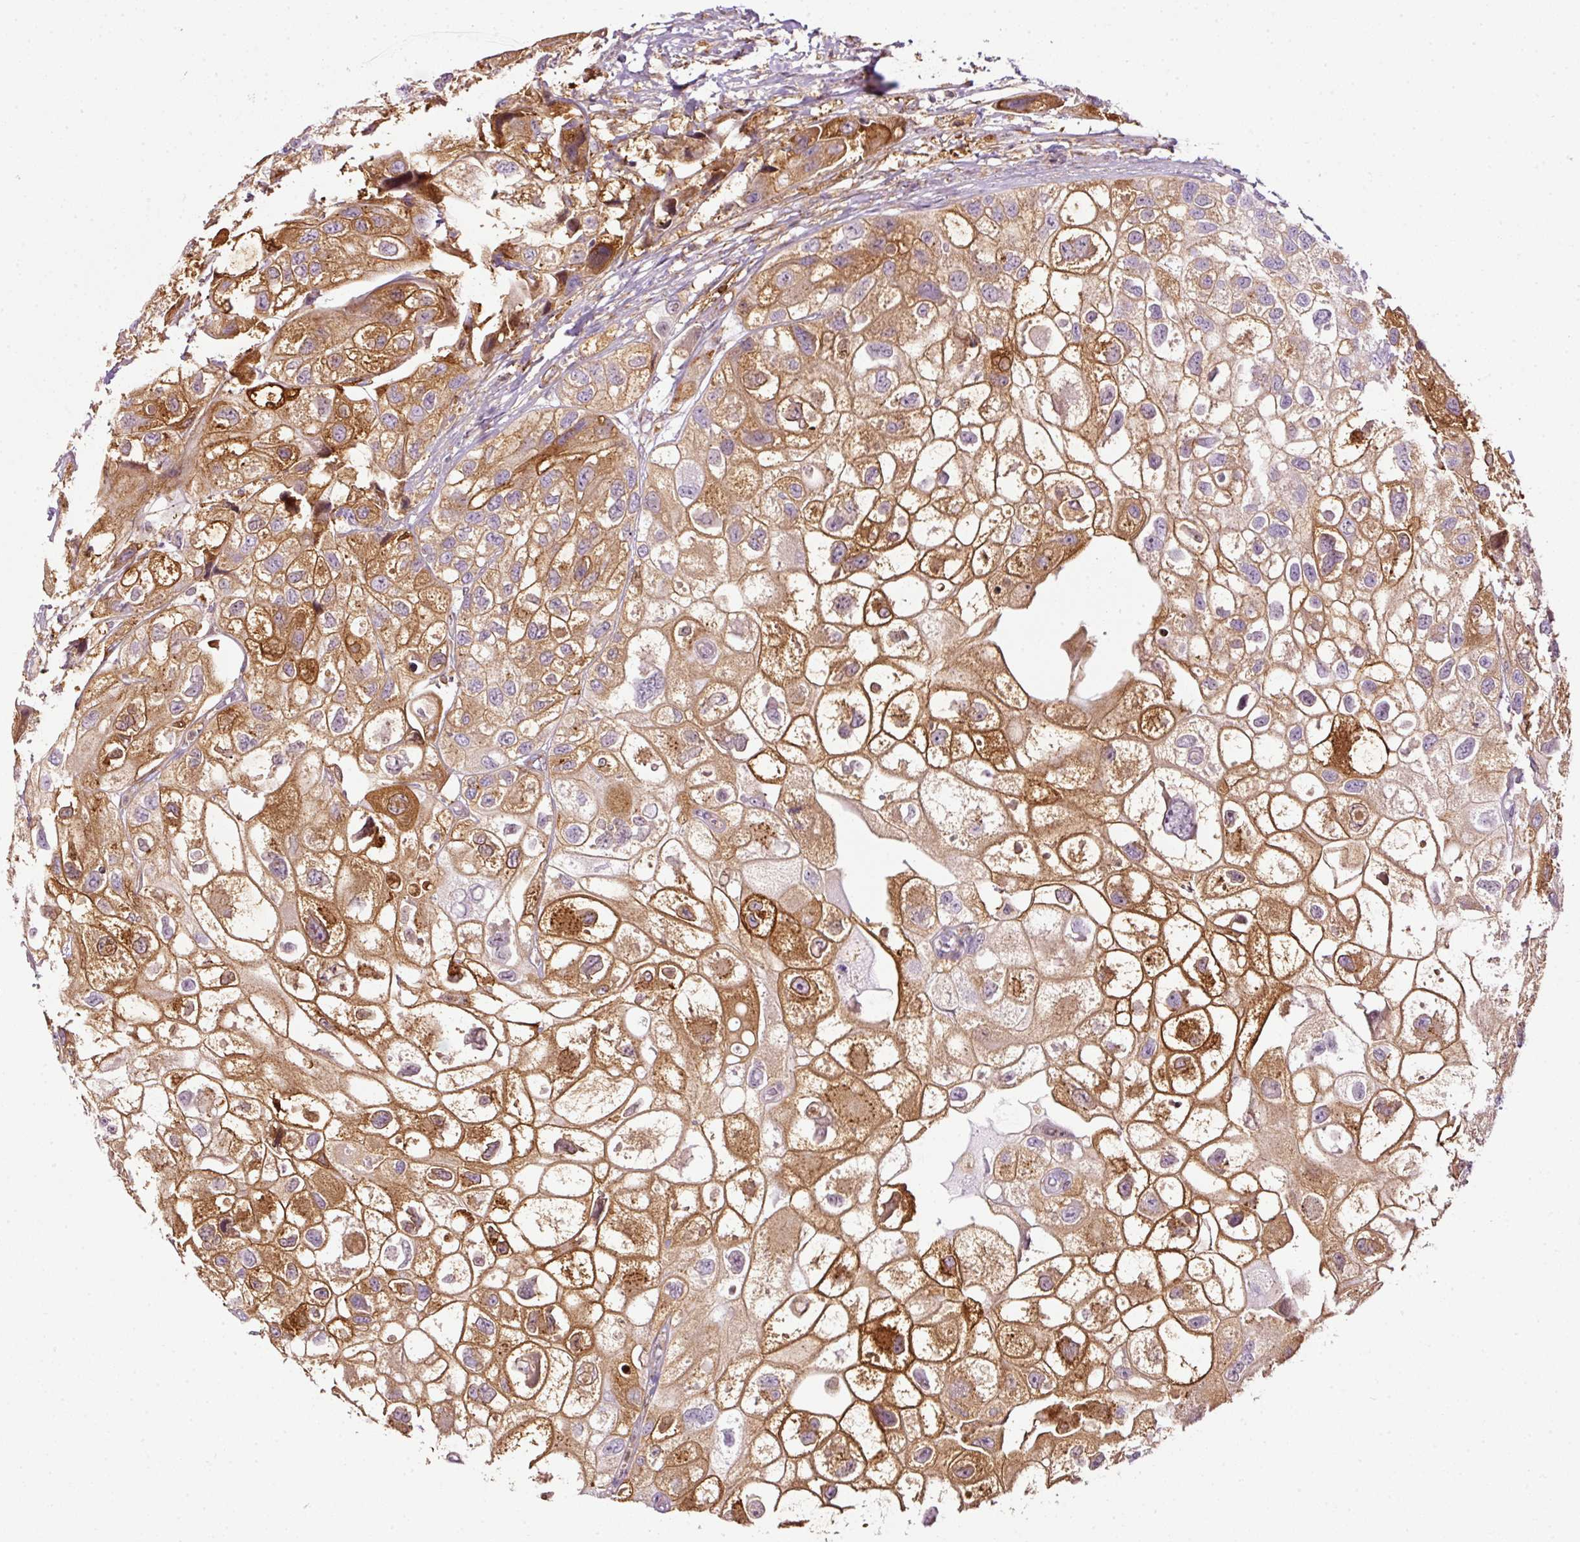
{"staining": {"intensity": "strong", "quantity": ">75%", "location": "cytoplasmic/membranous"}, "tissue": "urothelial cancer", "cell_type": "Tumor cells", "image_type": "cancer", "snomed": [{"axis": "morphology", "description": "Urothelial carcinoma, High grade"}, {"axis": "topography", "description": "Urinary bladder"}], "caption": "Immunohistochemistry of human urothelial cancer reveals high levels of strong cytoplasmic/membranous positivity in about >75% of tumor cells.", "gene": "SCNM1", "patient": {"sex": "female", "age": 64}}